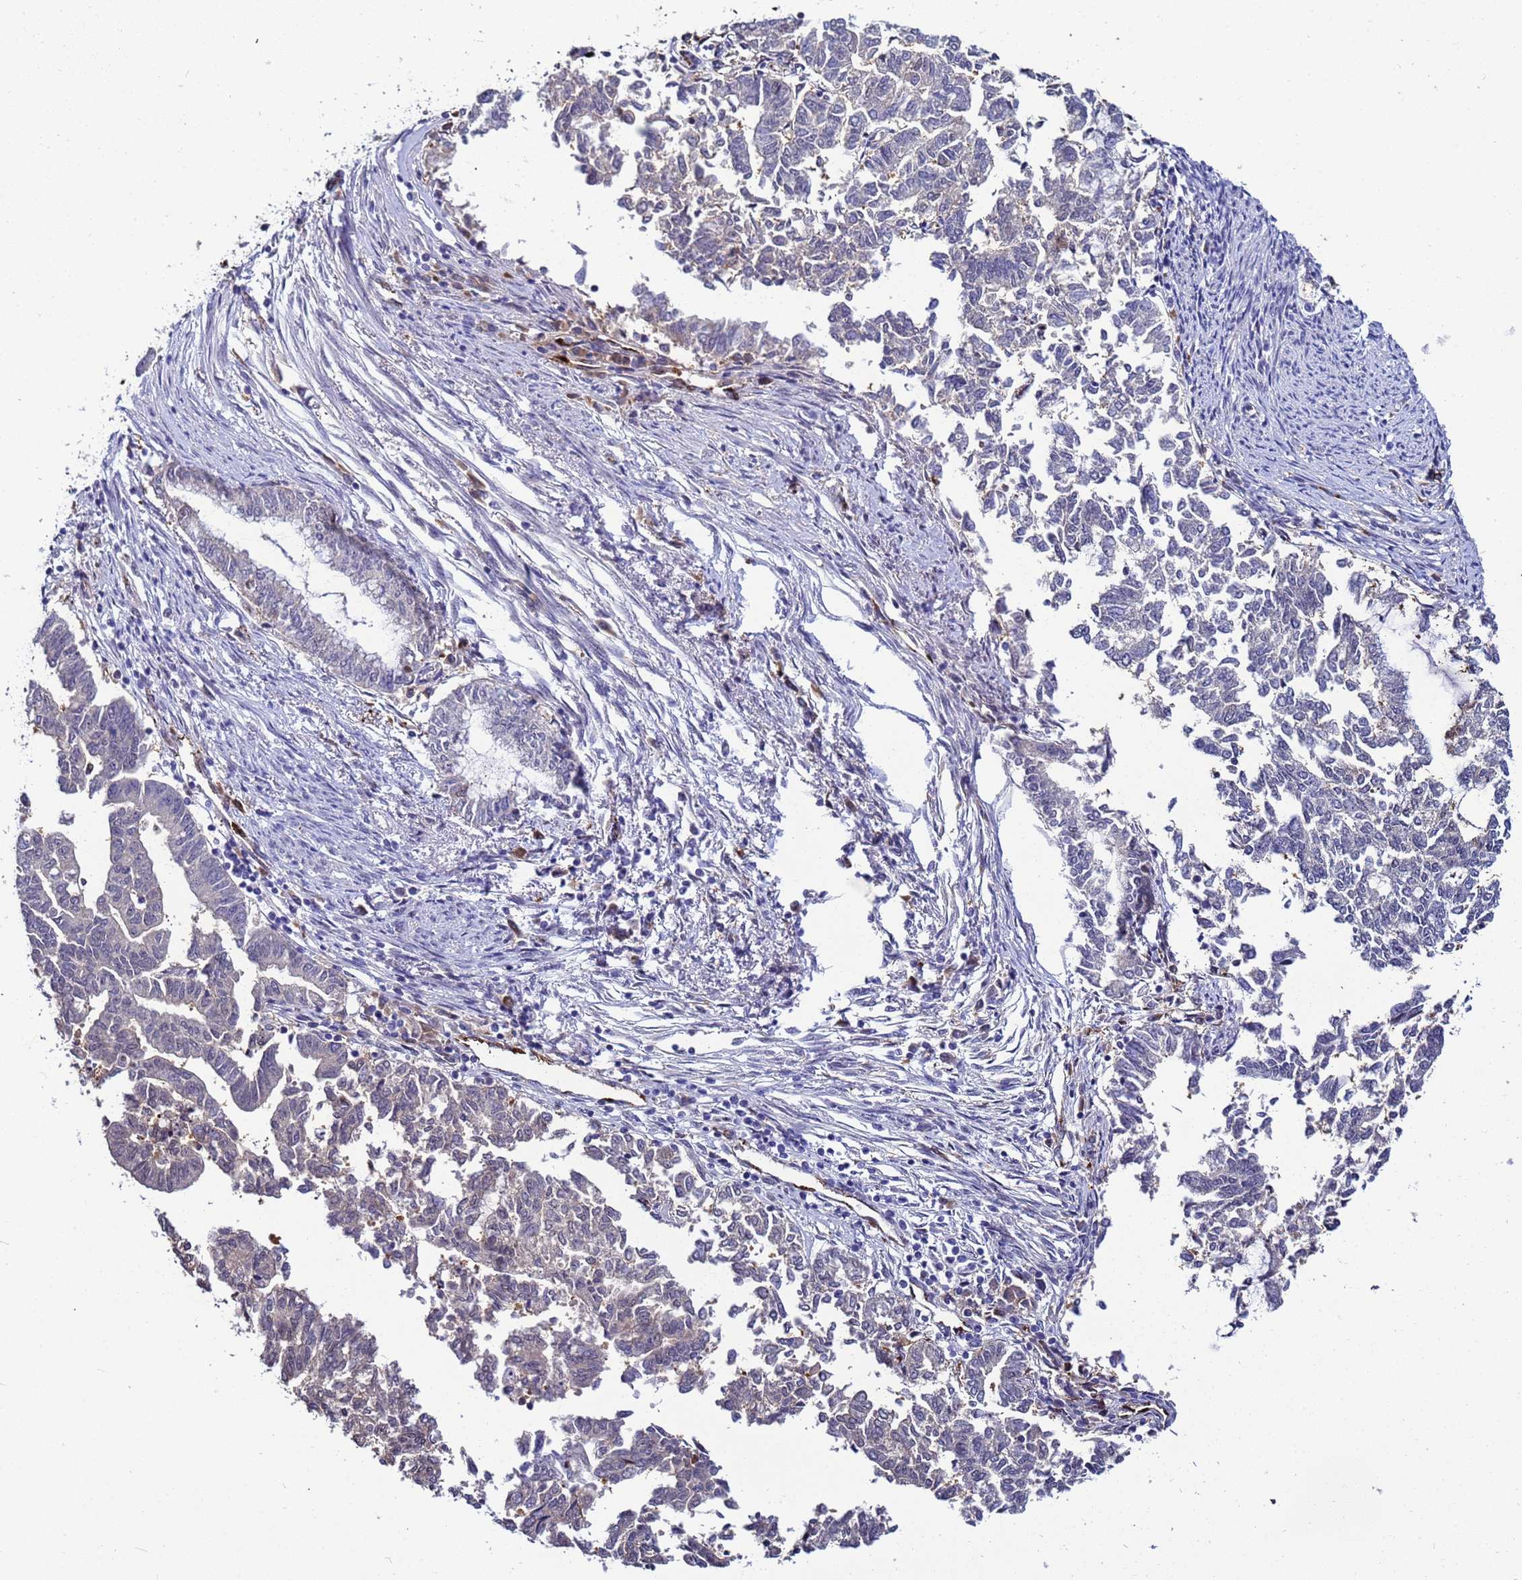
{"staining": {"intensity": "negative", "quantity": "none", "location": "none"}, "tissue": "endometrial cancer", "cell_type": "Tumor cells", "image_type": "cancer", "snomed": [{"axis": "morphology", "description": "Adenocarcinoma, NOS"}, {"axis": "topography", "description": "Endometrium"}], "caption": "Tumor cells are negative for protein expression in human adenocarcinoma (endometrial).", "gene": "SLC25A37", "patient": {"sex": "female", "age": 79}}